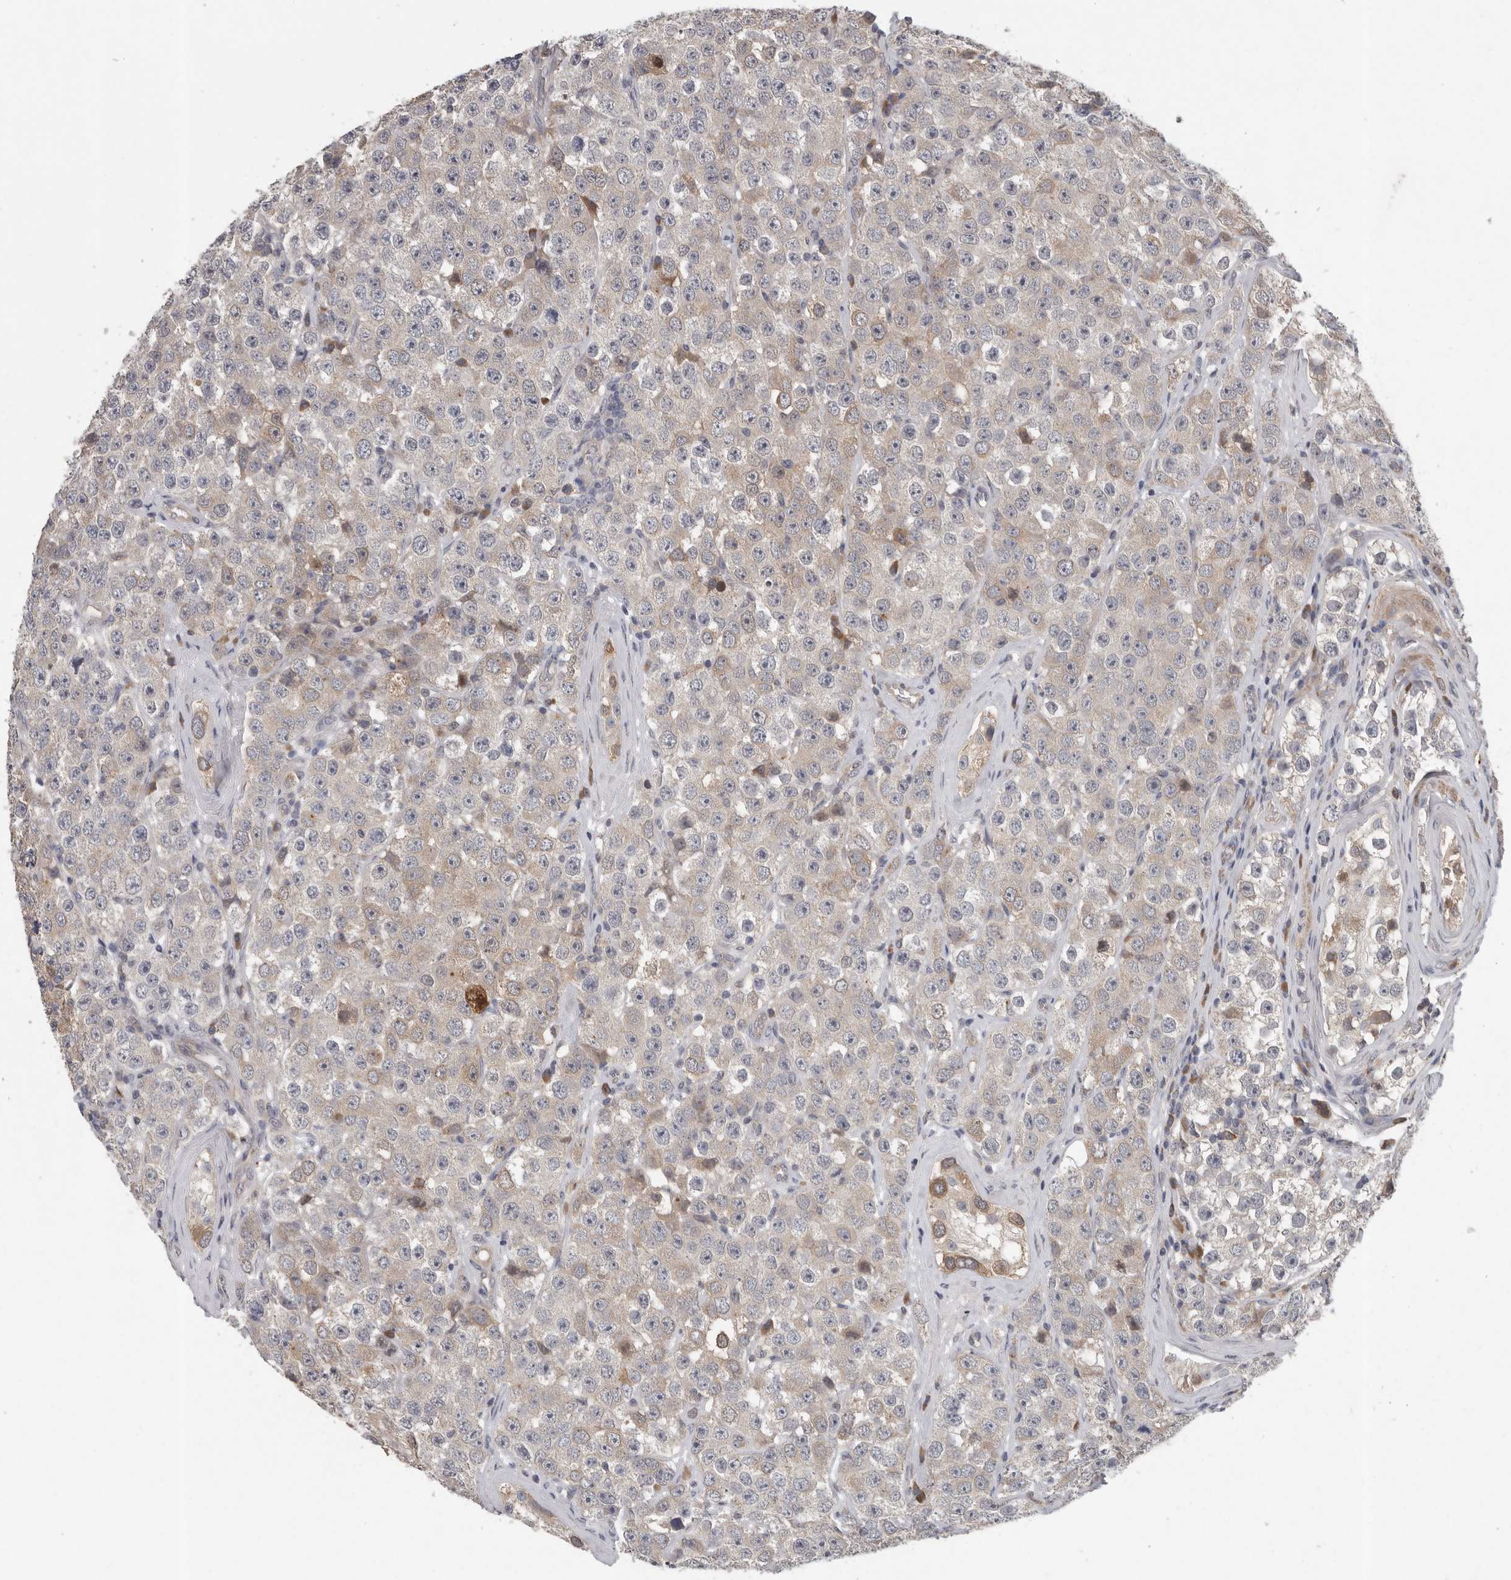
{"staining": {"intensity": "weak", "quantity": "<25%", "location": "cytoplasmic/membranous"}, "tissue": "testis cancer", "cell_type": "Tumor cells", "image_type": "cancer", "snomed": [{"axis": "morphology", "description": "Seminoma, NOS"}, {"axis": "morphology", "description": "Carcinoma, Embryonal, NOS"}, {"axis": "topography", "description": "Testis"}], "caption": "Immunohistochemistry (IHC) image of neoplastic tissue: human testis cancer stained with DAB (3,3'-diaminobenzidine) demonstrates no significant protein positivity in tumor cells.", "gene": "RALGPS2", "patient": {"sex": "male", "age": 28}}